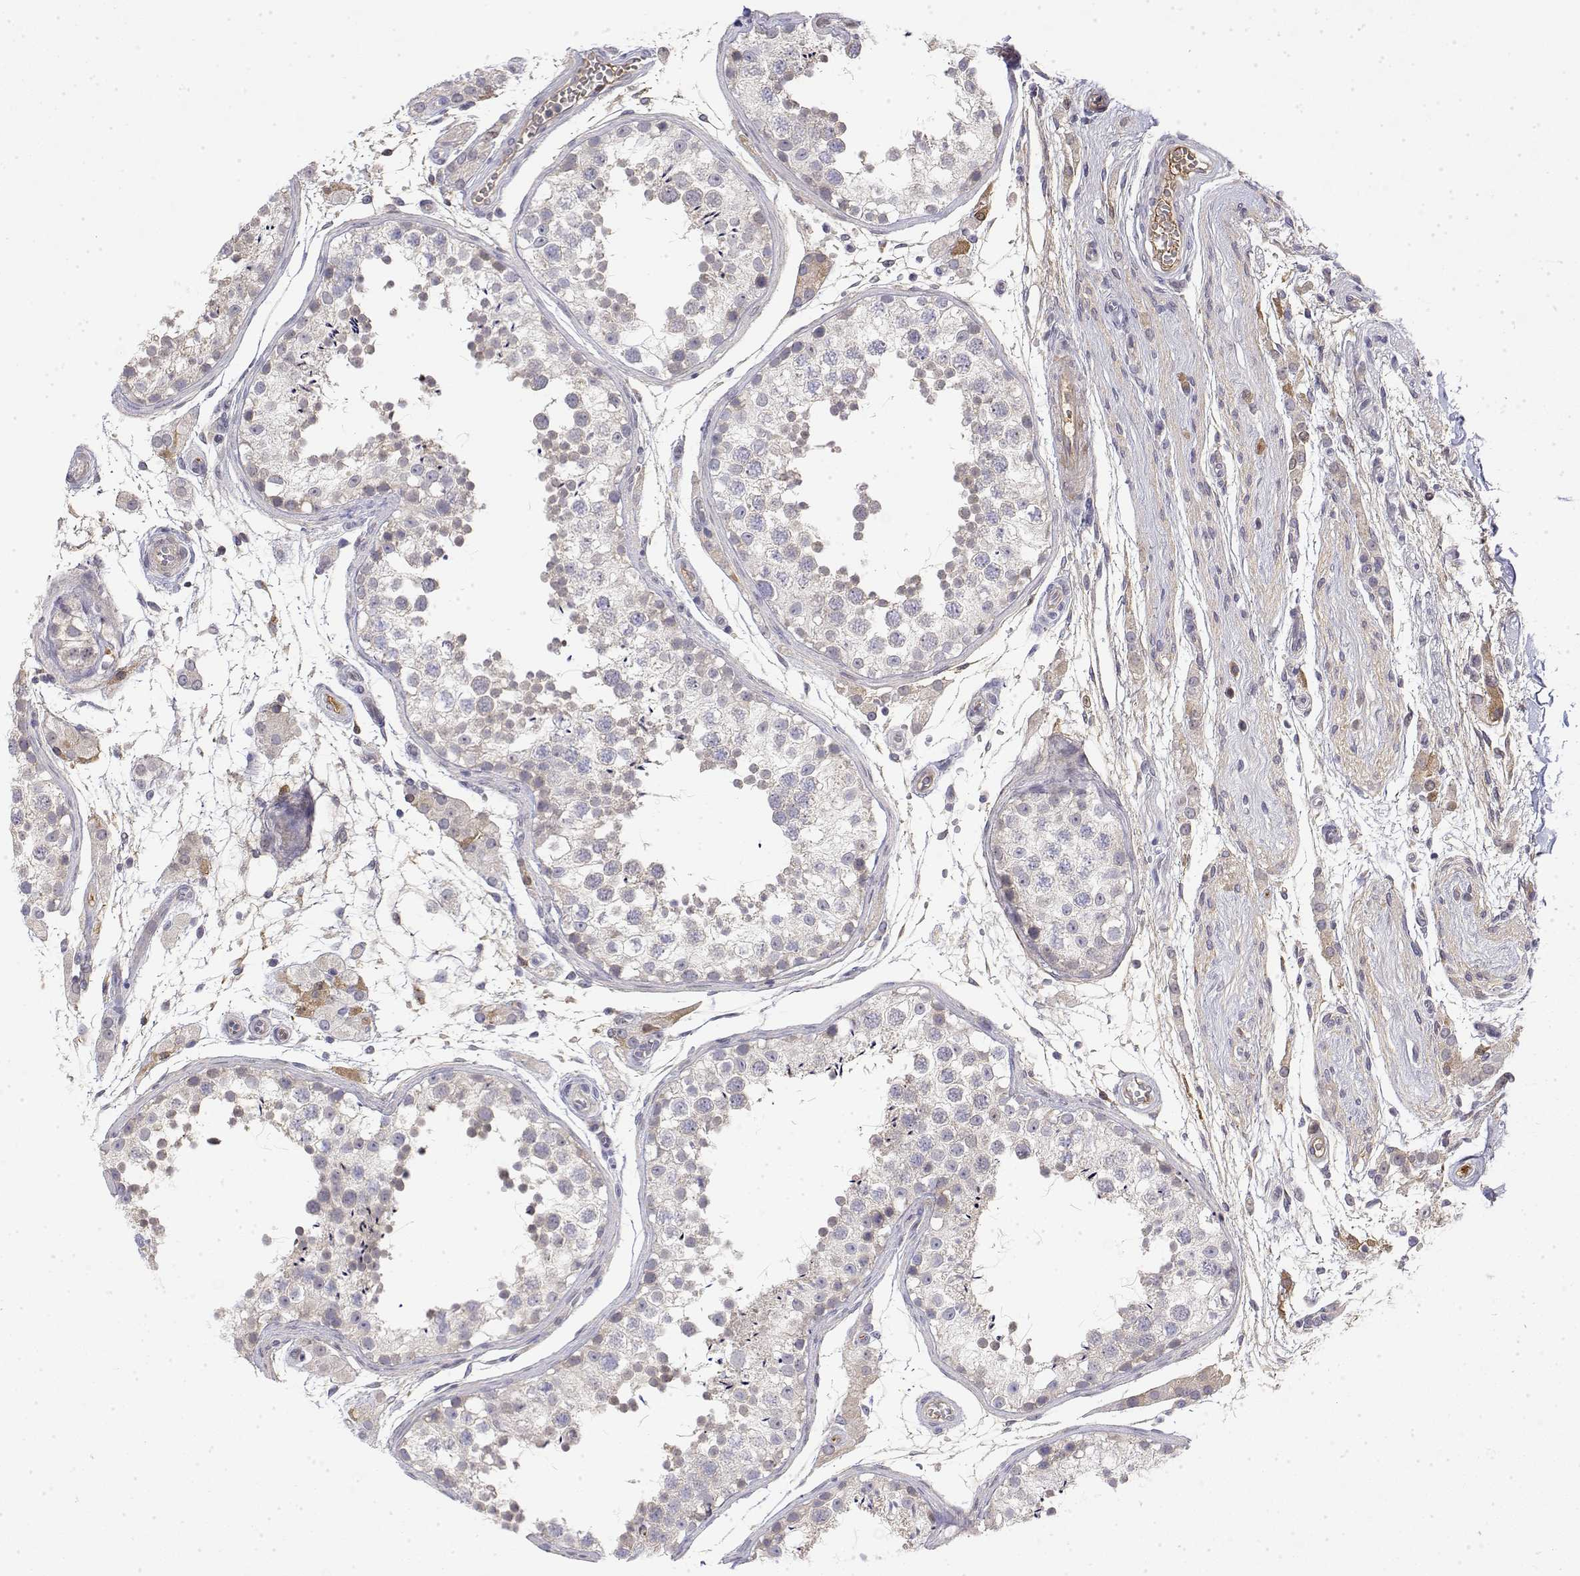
{"staining": {"intensity": "negative", "quantity": "none", "location": "none"}, "tissue": "testis", "cell_type": "Cells in seminiferous ducts", "image_type": "normal", "snomed": [{"axis": "morphology", "description": "Normal tissue, NOS"}, {"axis": "morphology", "description": "Seminoma, NOS"}, {"axis": "topography", "description": "Testis"}], "caption": "Immunohistochemistry micrograph of unremarkable testis: testis stained with DAB displays no significant protein staining in cells in seminiferous ducts. (DAB immunohistochemistry (IHC), high magnification).", "gene": "IGFBP4", "patient": {"sex": "male", "age": 29}}